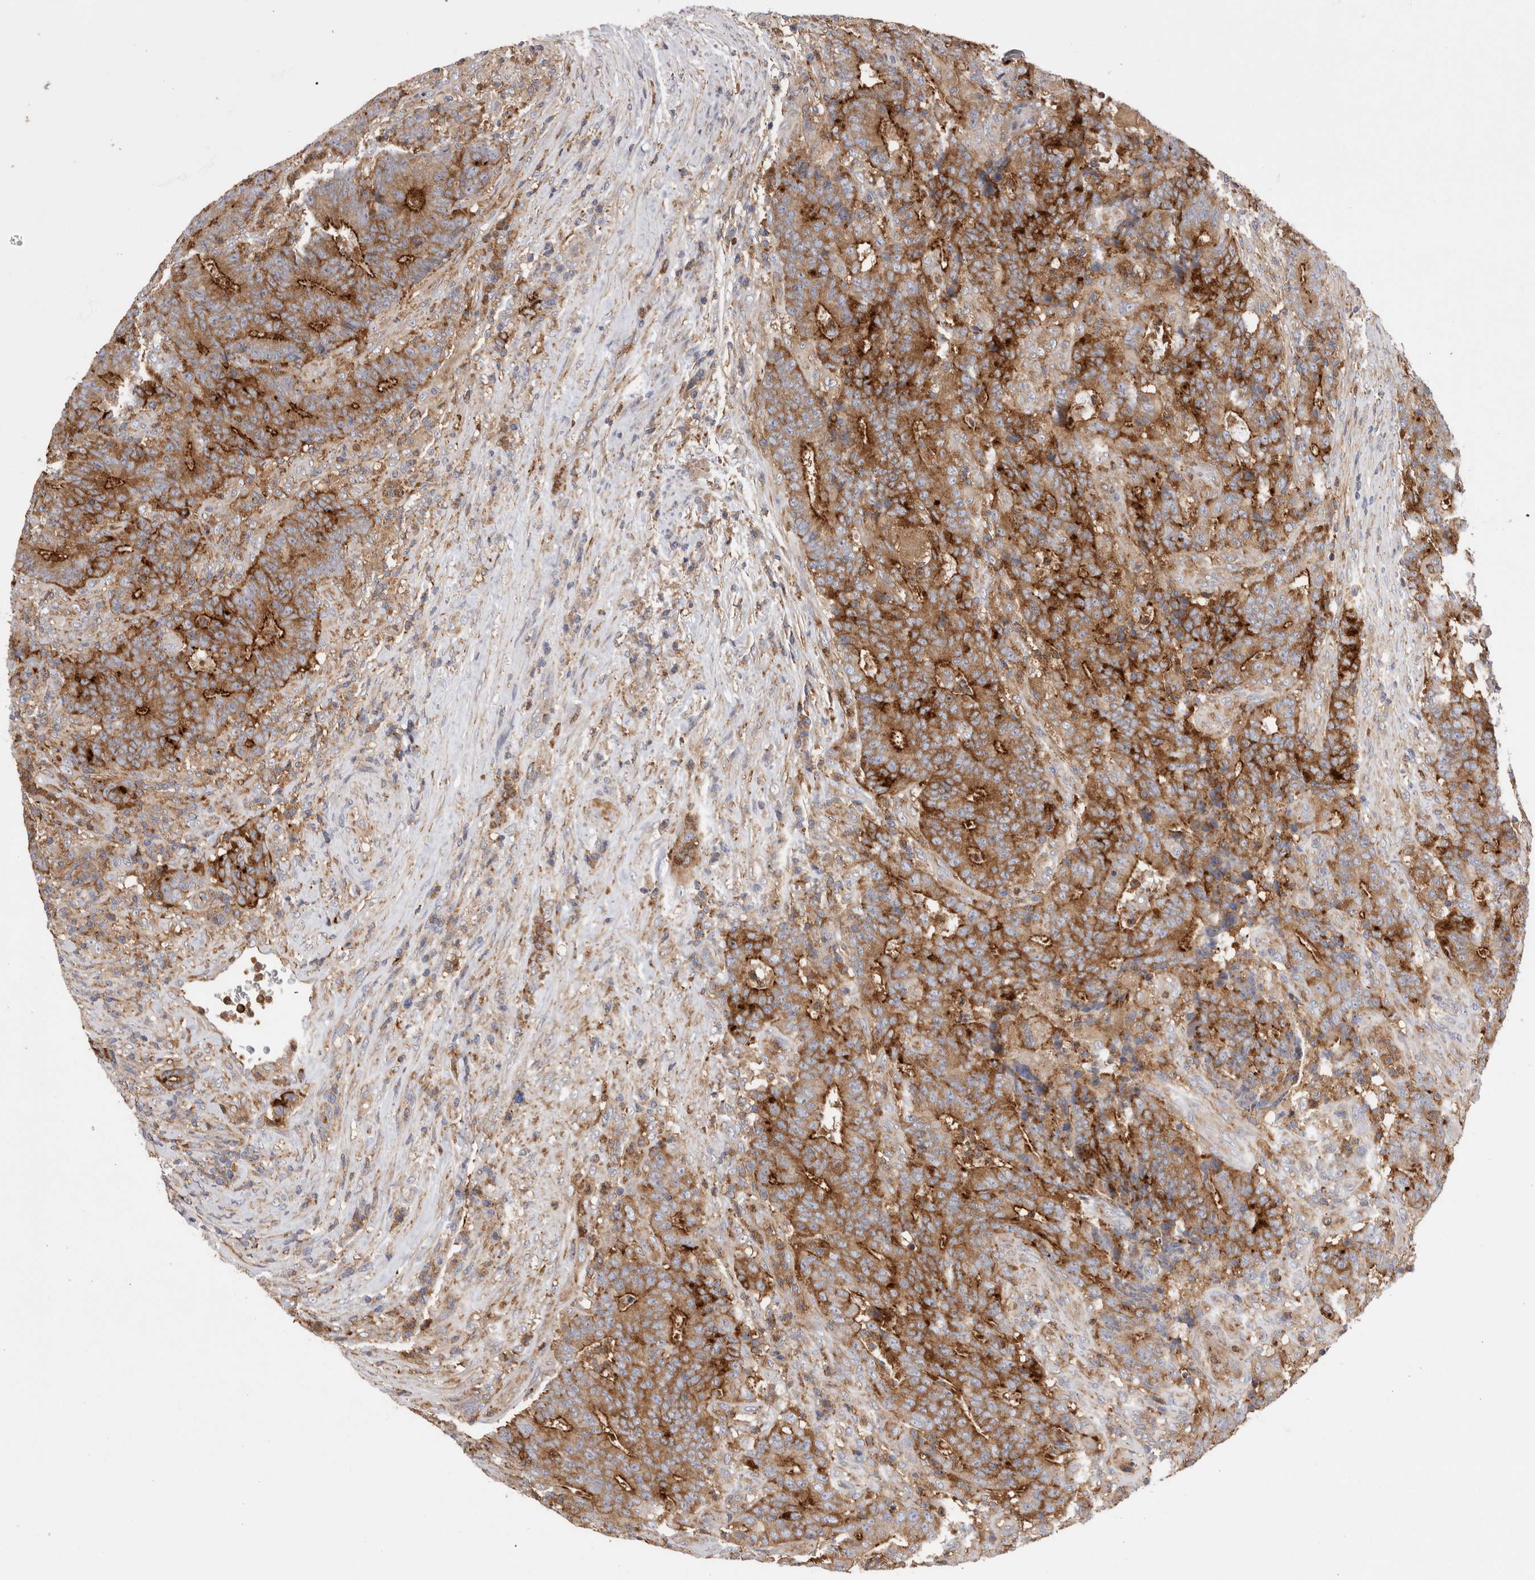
{"staining": {"intensity": "strong", "quantity": ">75%", "location": "cytoplasmic/membranous"}, "tissue": "colorectal cancer", "cell_type": "Tumor cells", "image_type": "cancer", "snomed": [{"axis": "morphology", "description": "Normal tissue, NOS"}, {"axis": "morphology", "description": "Adenocarcinoma, NOS"}, {"axis": "topography", "description": "Colon"}], "caption": "Colorectal cancer tissue shows strong cytoplasmic/membranous expression in approximately >75% of tumor cells", "gene": "RAB11FIP1", "patient": {"sex": "female", "age": 75}}